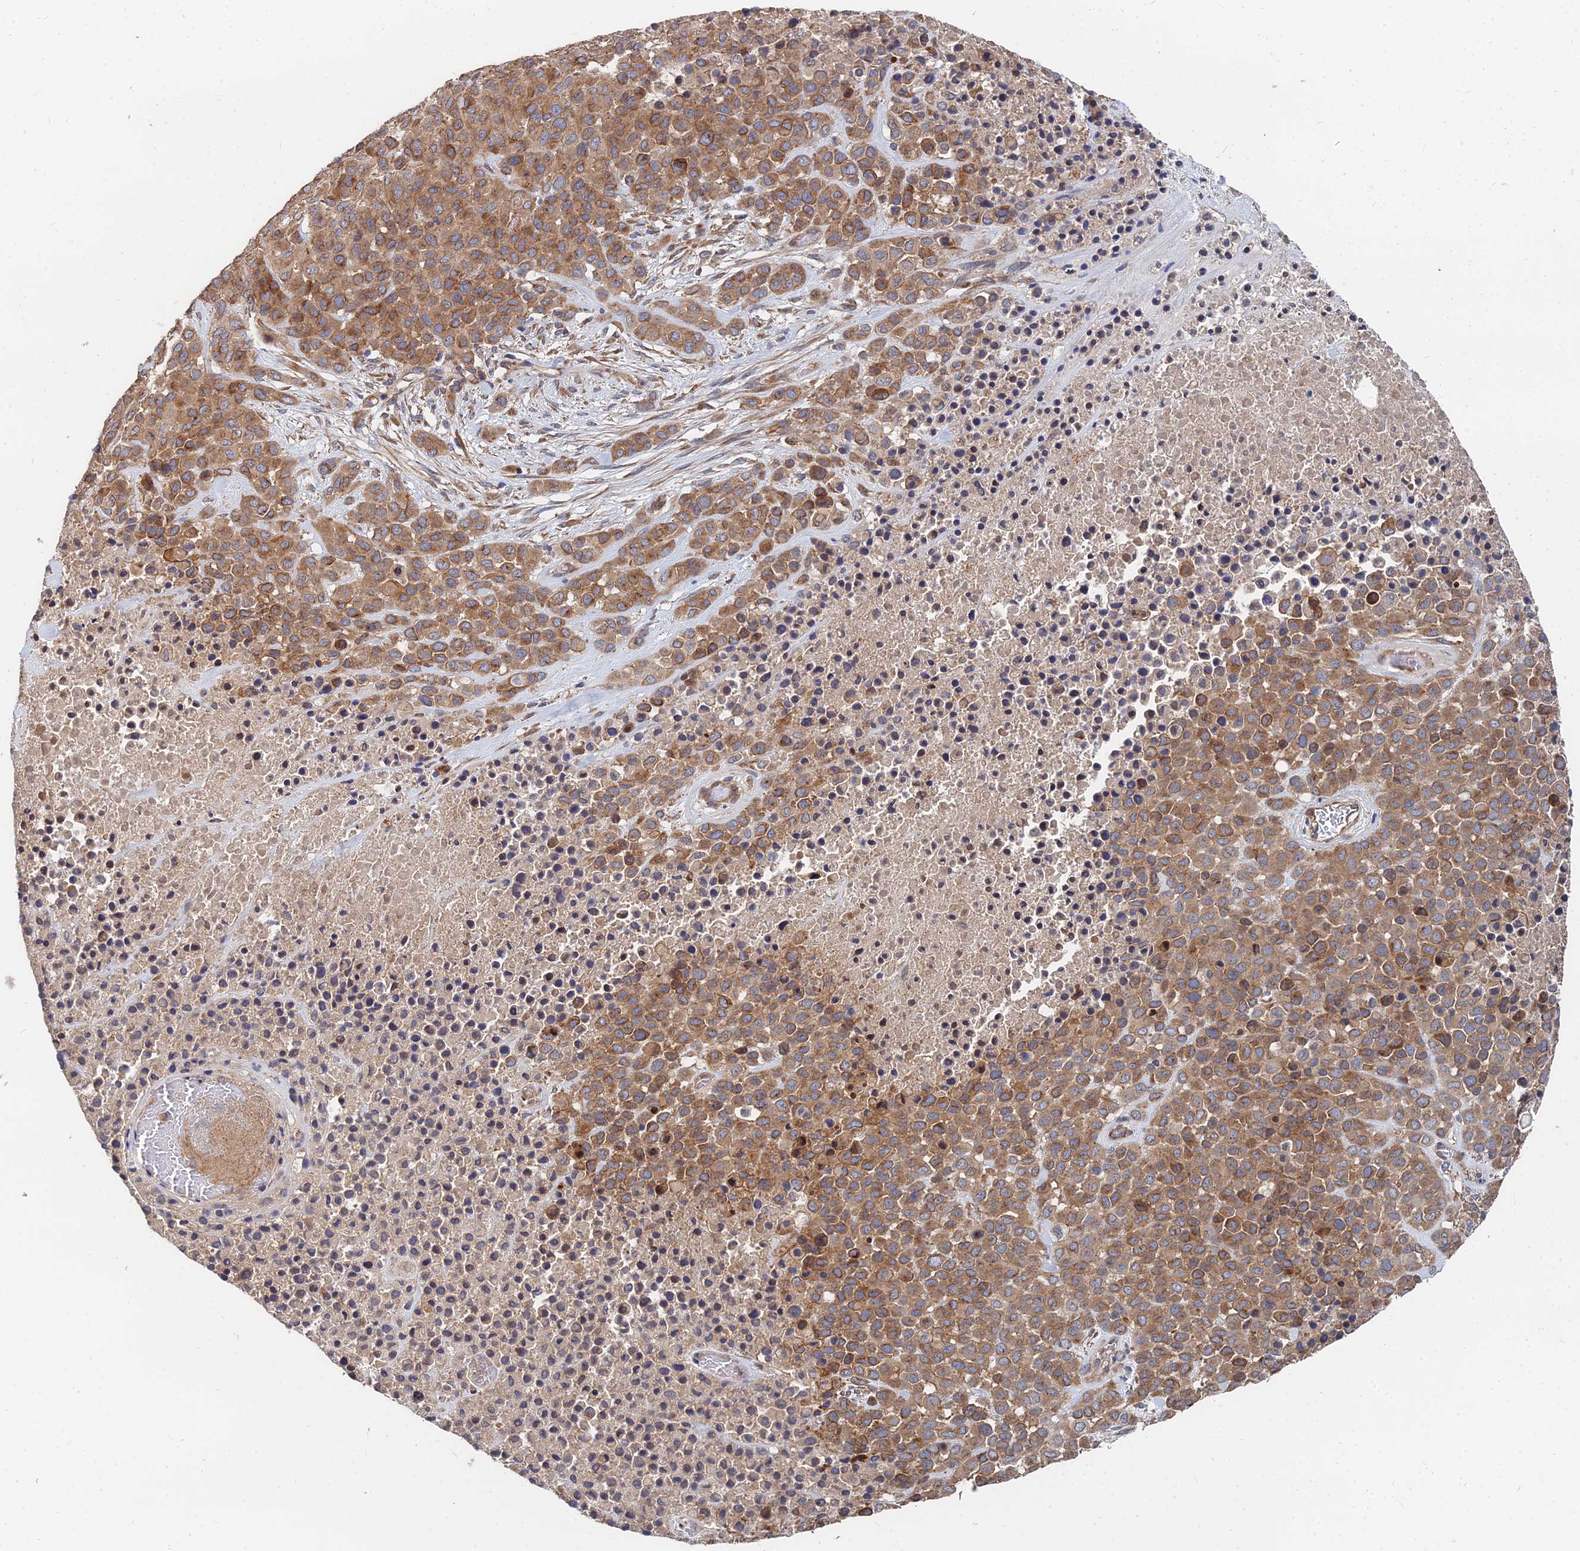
{"staining": {"intensity": "moderate", "quantity": ">75%", "location": "cytoplasmic/membranous"}, "tissue": "melanoma", "cell_type": "Tumor cells", "image_type": "cancer", "snomed": [{"axis": "morphology", "description": "Malignant melanoma, Metastatic site"}, {"axis": "topography", "description": "Skin"}], "caption": "This is an image of IHC staining of melanoma, which shows moderate expression in the cytoplasmic/membranous of tumor cells.", "gene": "CCZ1", "patient": {"sex": "female", "age": 81}}